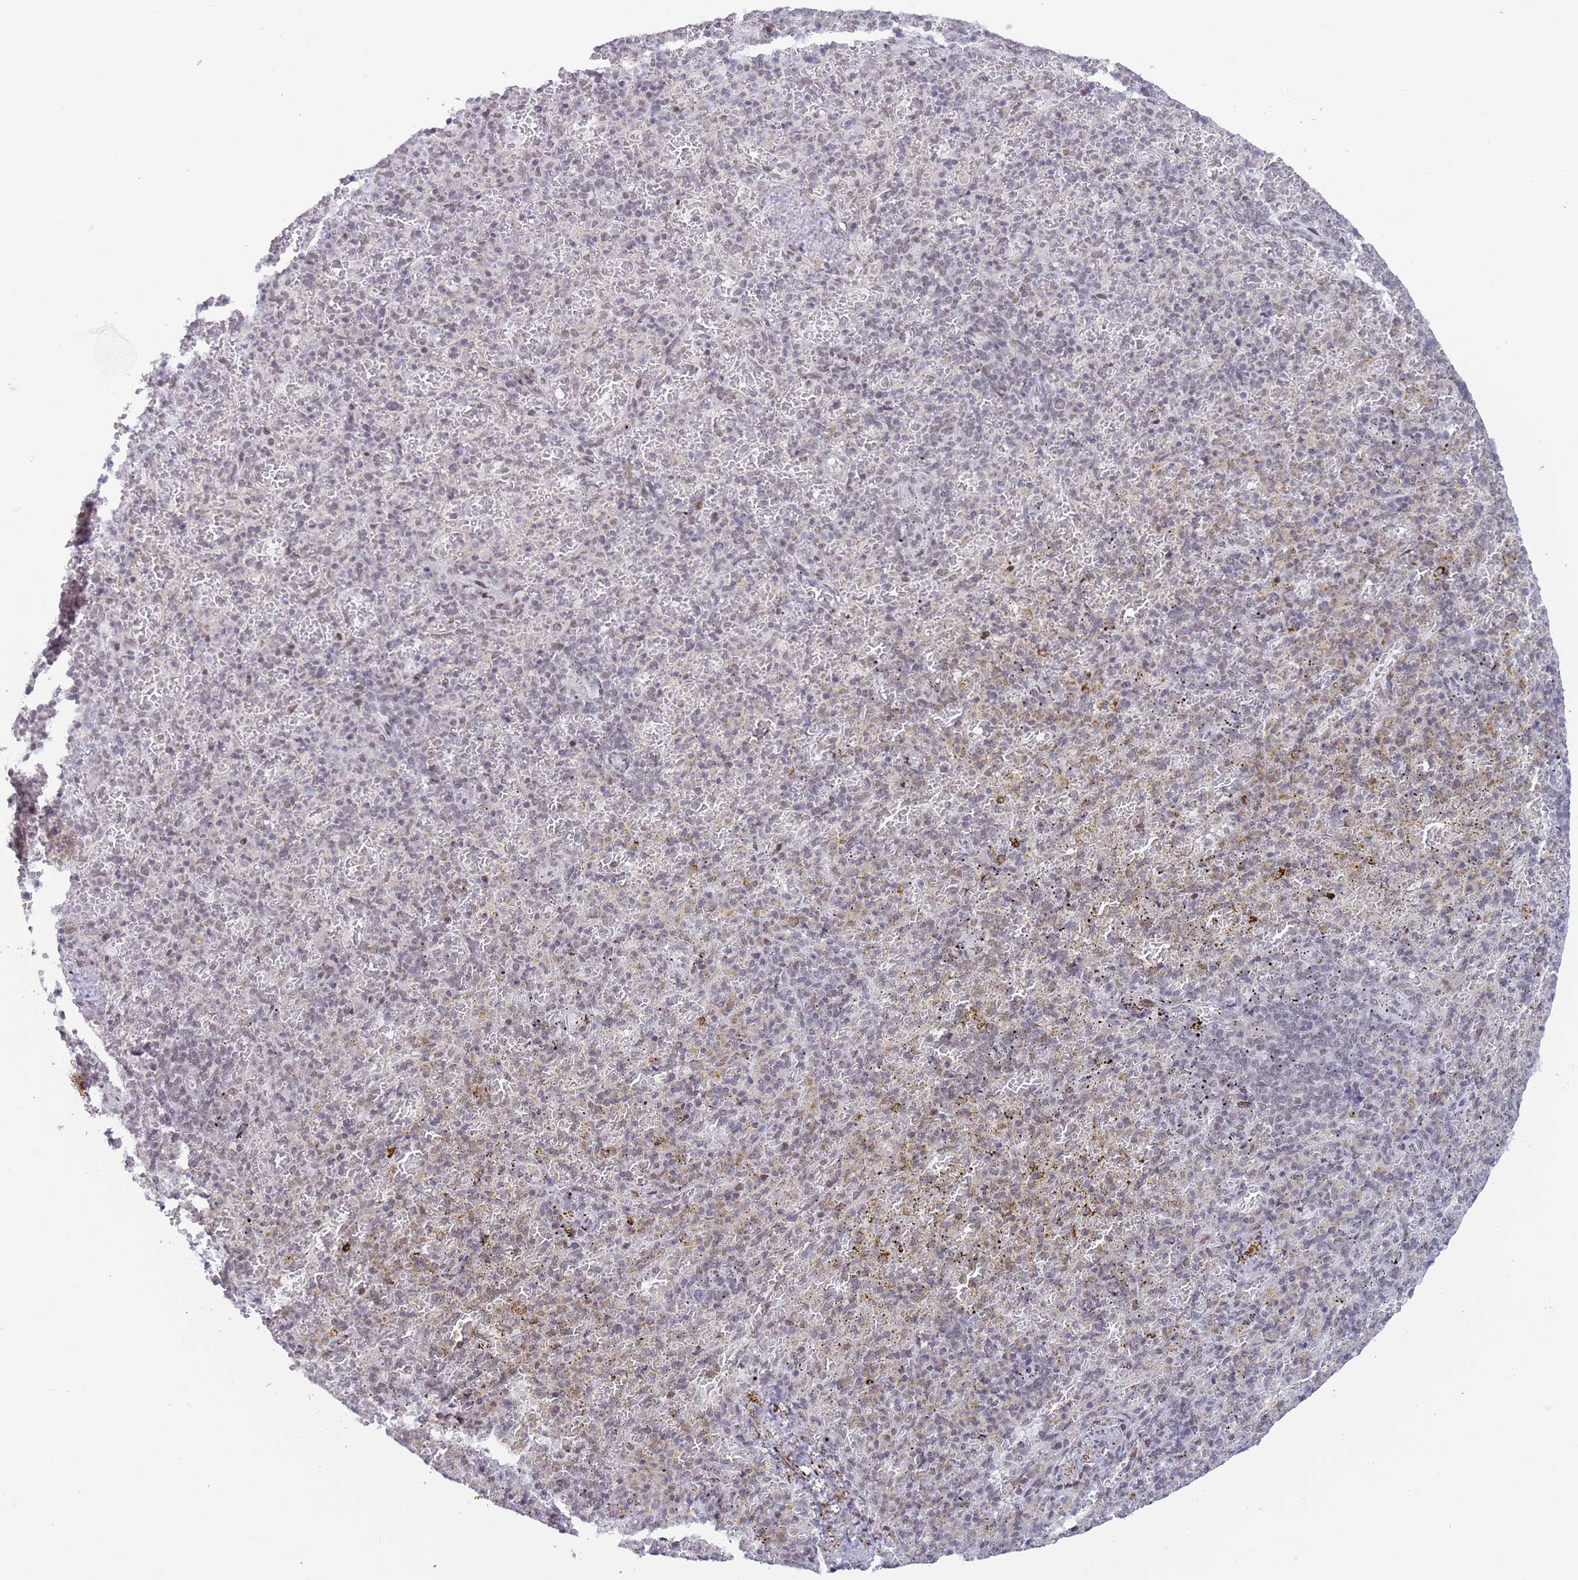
{"staining": {"intensity": "negative", "quantity": "none", "location": "none"}, "tissue": "spleen", "cell_type": "Cells in red pulp", "image_type": "normal", "snomed": [{"axis": "morphology", "description": "Normal tissue, NOS"}, {"axis": "topography", "description": "Spleen"}], "caption": "Immunohistochemistry (IHC) of benign human spleen reveals no staining in cells in red pulp.", "gene": "ZNF382", "patient": {"sex": "female", "age": 74}}